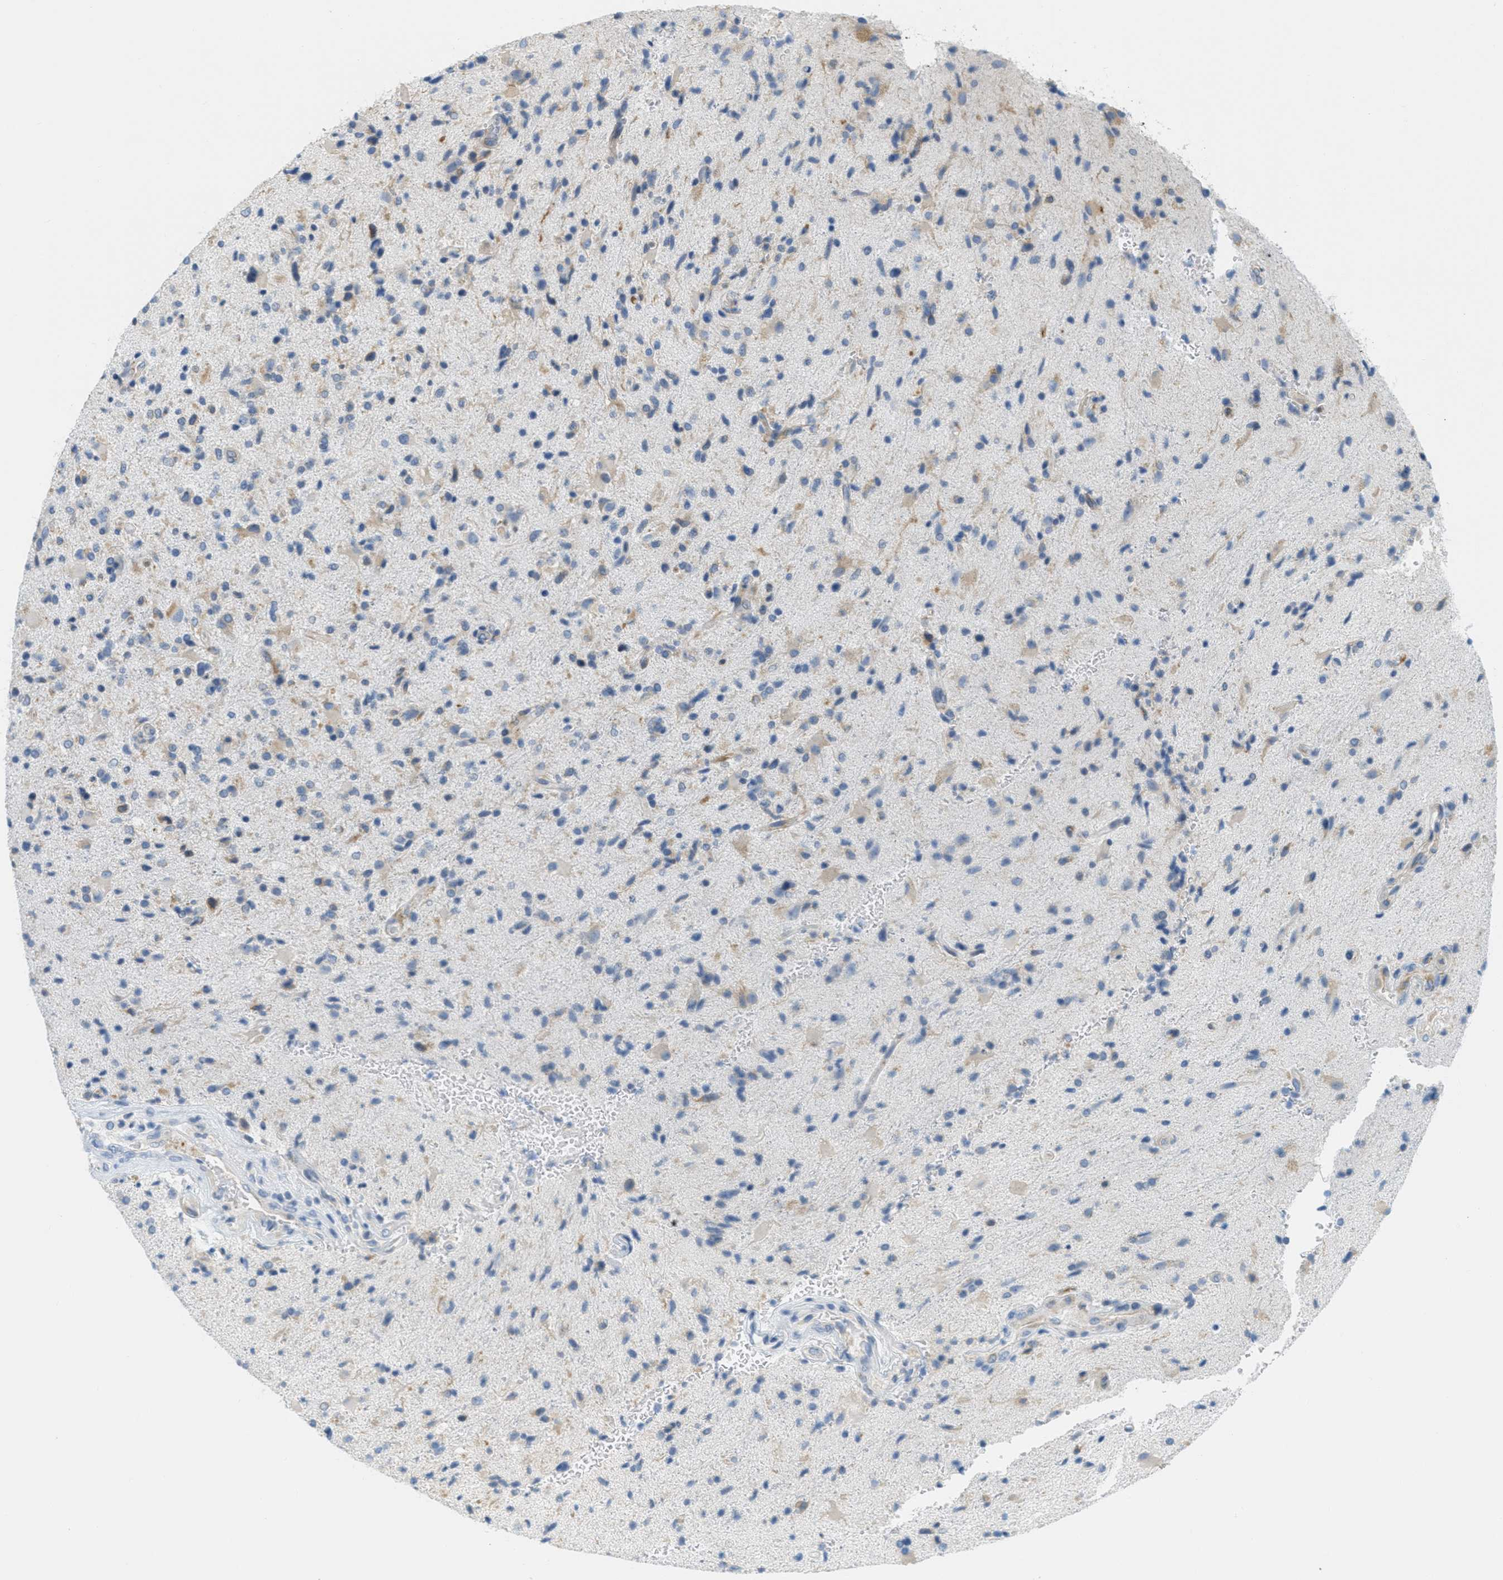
{"staining": {"intensity": "negative", "quantity": "none", "location": "none"}, "tissue": "glioma", "cell_type": "Tumor cells", "image_type": "cancer", "snomed": [{"axis": "morphology", "description": "Glioma, malignant, High grade"}, {"axis": "topography", "description": "Brain"}], "caption": "There is no significant positivity in tumor cells of glioma. (Stains: DAB IHC with hematoxylin counter stain, Microscopy: brightfield microscopy at high magnification).", "gene": "TEX264", "patient": {"sex": "male", "age": 72}}